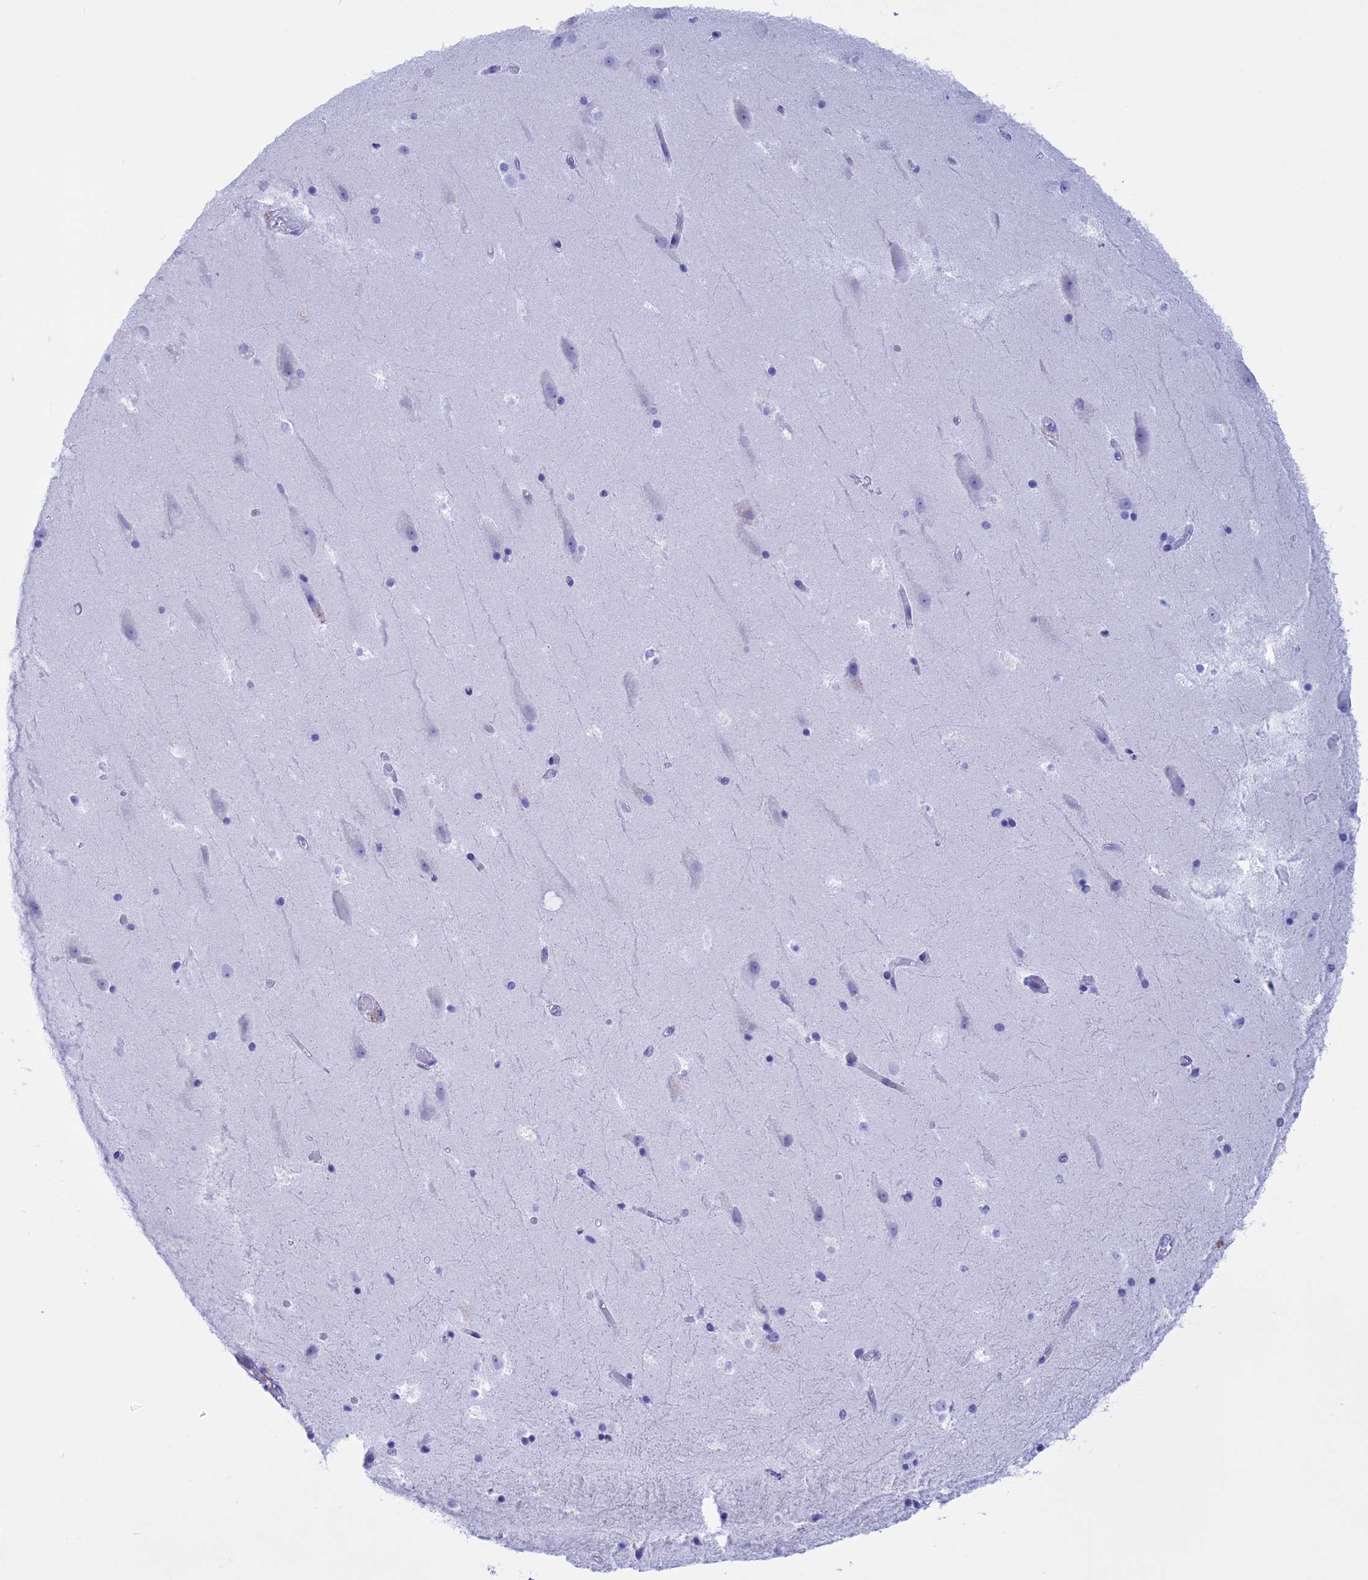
{"staining": {"intensity": "negative", "quantity": "none", "location": "none"}, "tissue": "hippocampus", "cell_type": "Glial cells", "image_type": "normal", "snomed": [{"axis": "morphology", "description": "Normal tissue, NOS"}, {"axis": "topography", "description": "Hippocampus"}], "caption": "Immunohistochemical staining of normal hippocampus shows no significant positivity in glial cells. (Immunohistochemistry (ihc), brightfield microscopy, high magnification).", "gene": "BRI3", "patient": {"sex": "female", "age": 52}}